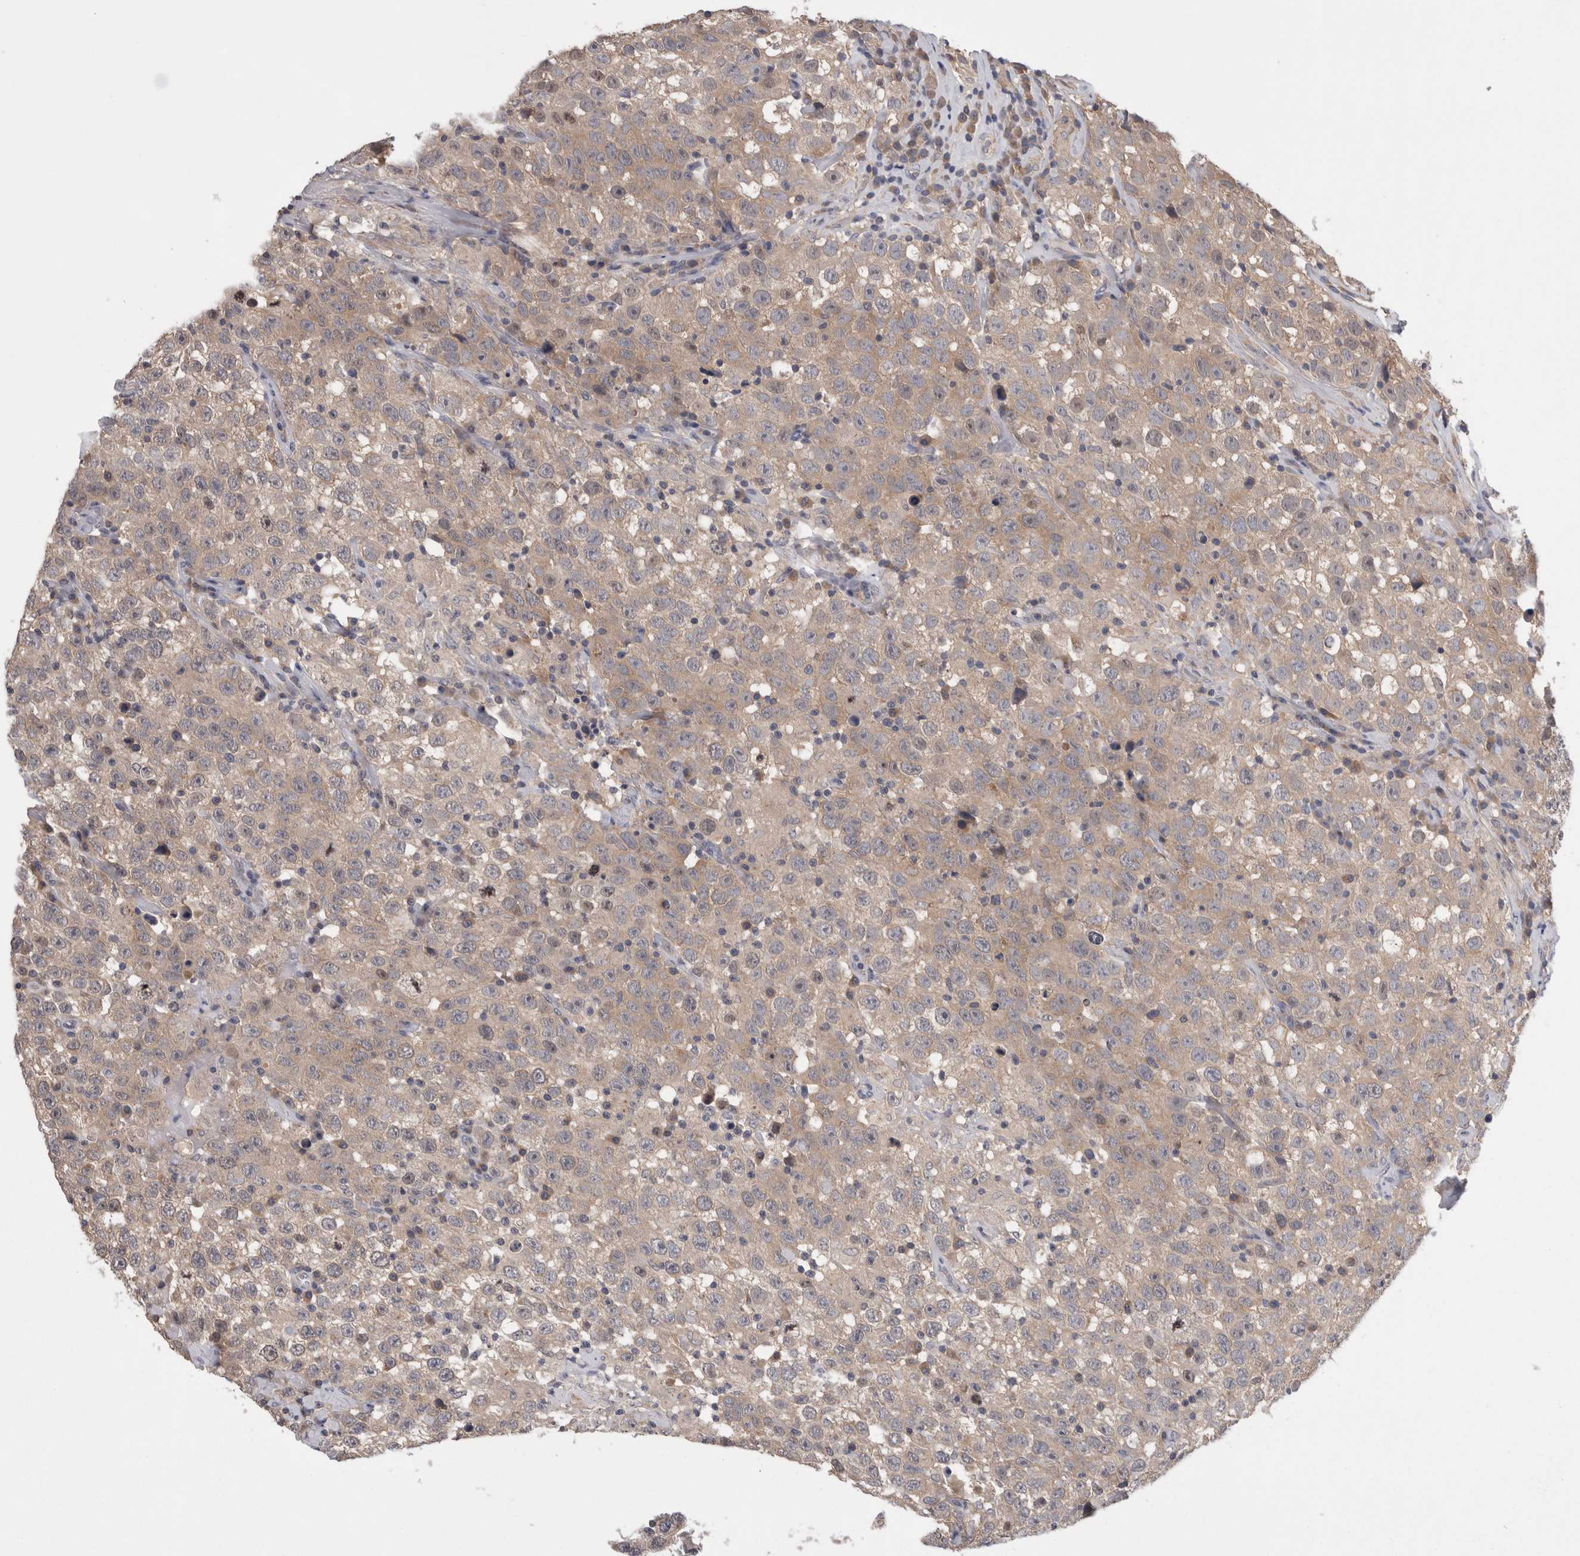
{"staining": {"intensity": "weak", "quantity": ">75%", "location": "cytoplasmic/membranous"}, "tissue": "testis cancer", "cell_type": "Tumor cells", "image_type": "cancer", "snomed": [{"axis": "morphology", "description": "Seminoma, NOS"}, {"axis": "topography", "description": "Testis"}], "caption": "Human testis seminoma stained for a protein (brown) displays weak cytoplasmic/membranous positive expression in about >75% of tumor cells.", "gene": "DCTN6", "patient": {"sex": "male", "age": 41}}